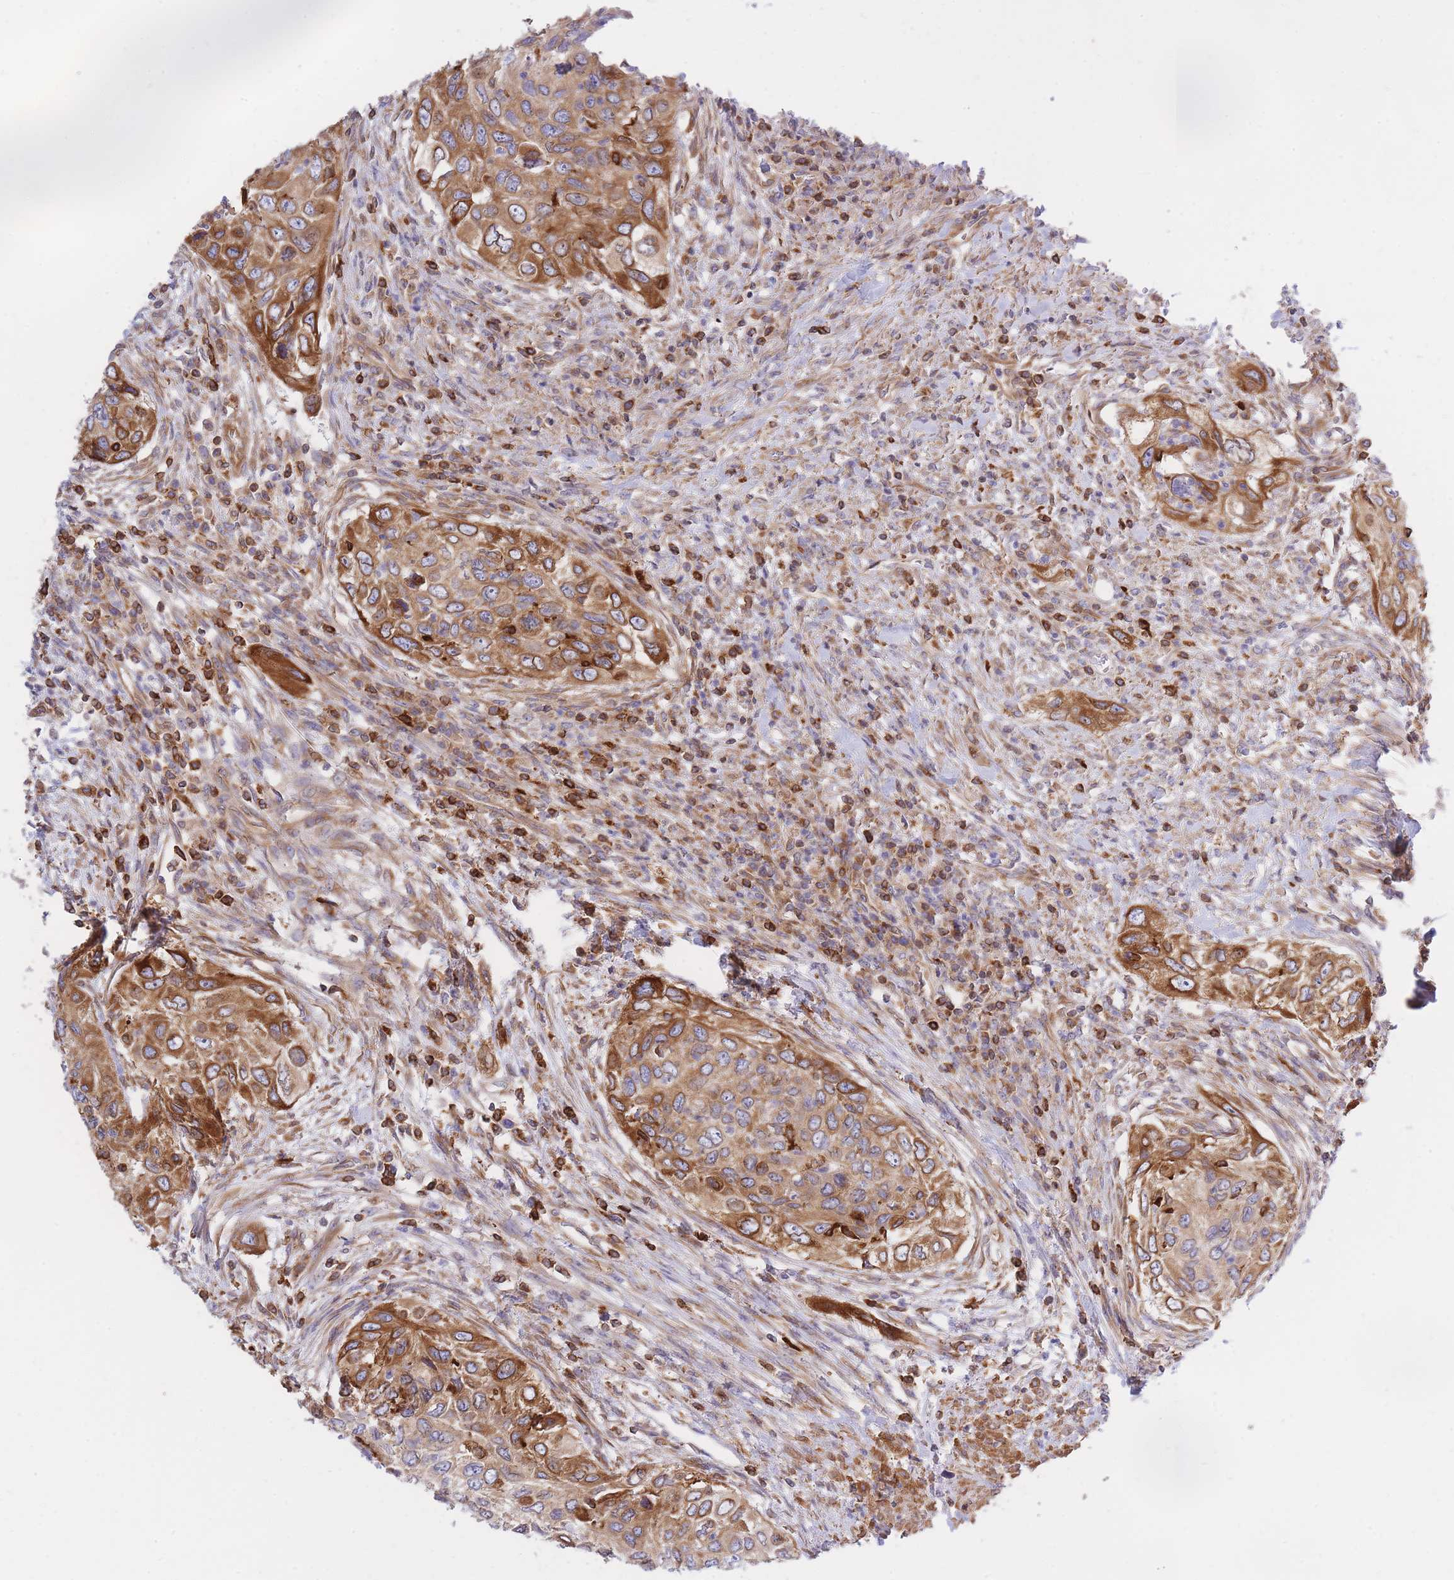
{"staining": {"intensity": "strong", "quantity": ">75%", "location": "cytoplasmic/membranous"}, "tissue": "urothelial cancer", "cell_type": "Tumor cells", "image_type": "cancer", "snomed": [{"axis": "morphology", "description": "Urothelial carcinoma, High grade"}, {"axis": "topography", "description": "Urinary bladder"}], "caption": "Immunohistochemistry staining of urothelial carcinoma (high-grade), which reveals high levels of strong cytoplasmic/membranous positivity in about >75% of tumor cells indicating strong cytoplasmic/membranous protein expression. The staining was performed using DAB (brown) for protein detection and nuclei were counterstained in hematoxylin (blue).", "gene": "REM1", "patient": {"sex": "female", "age": 60}}